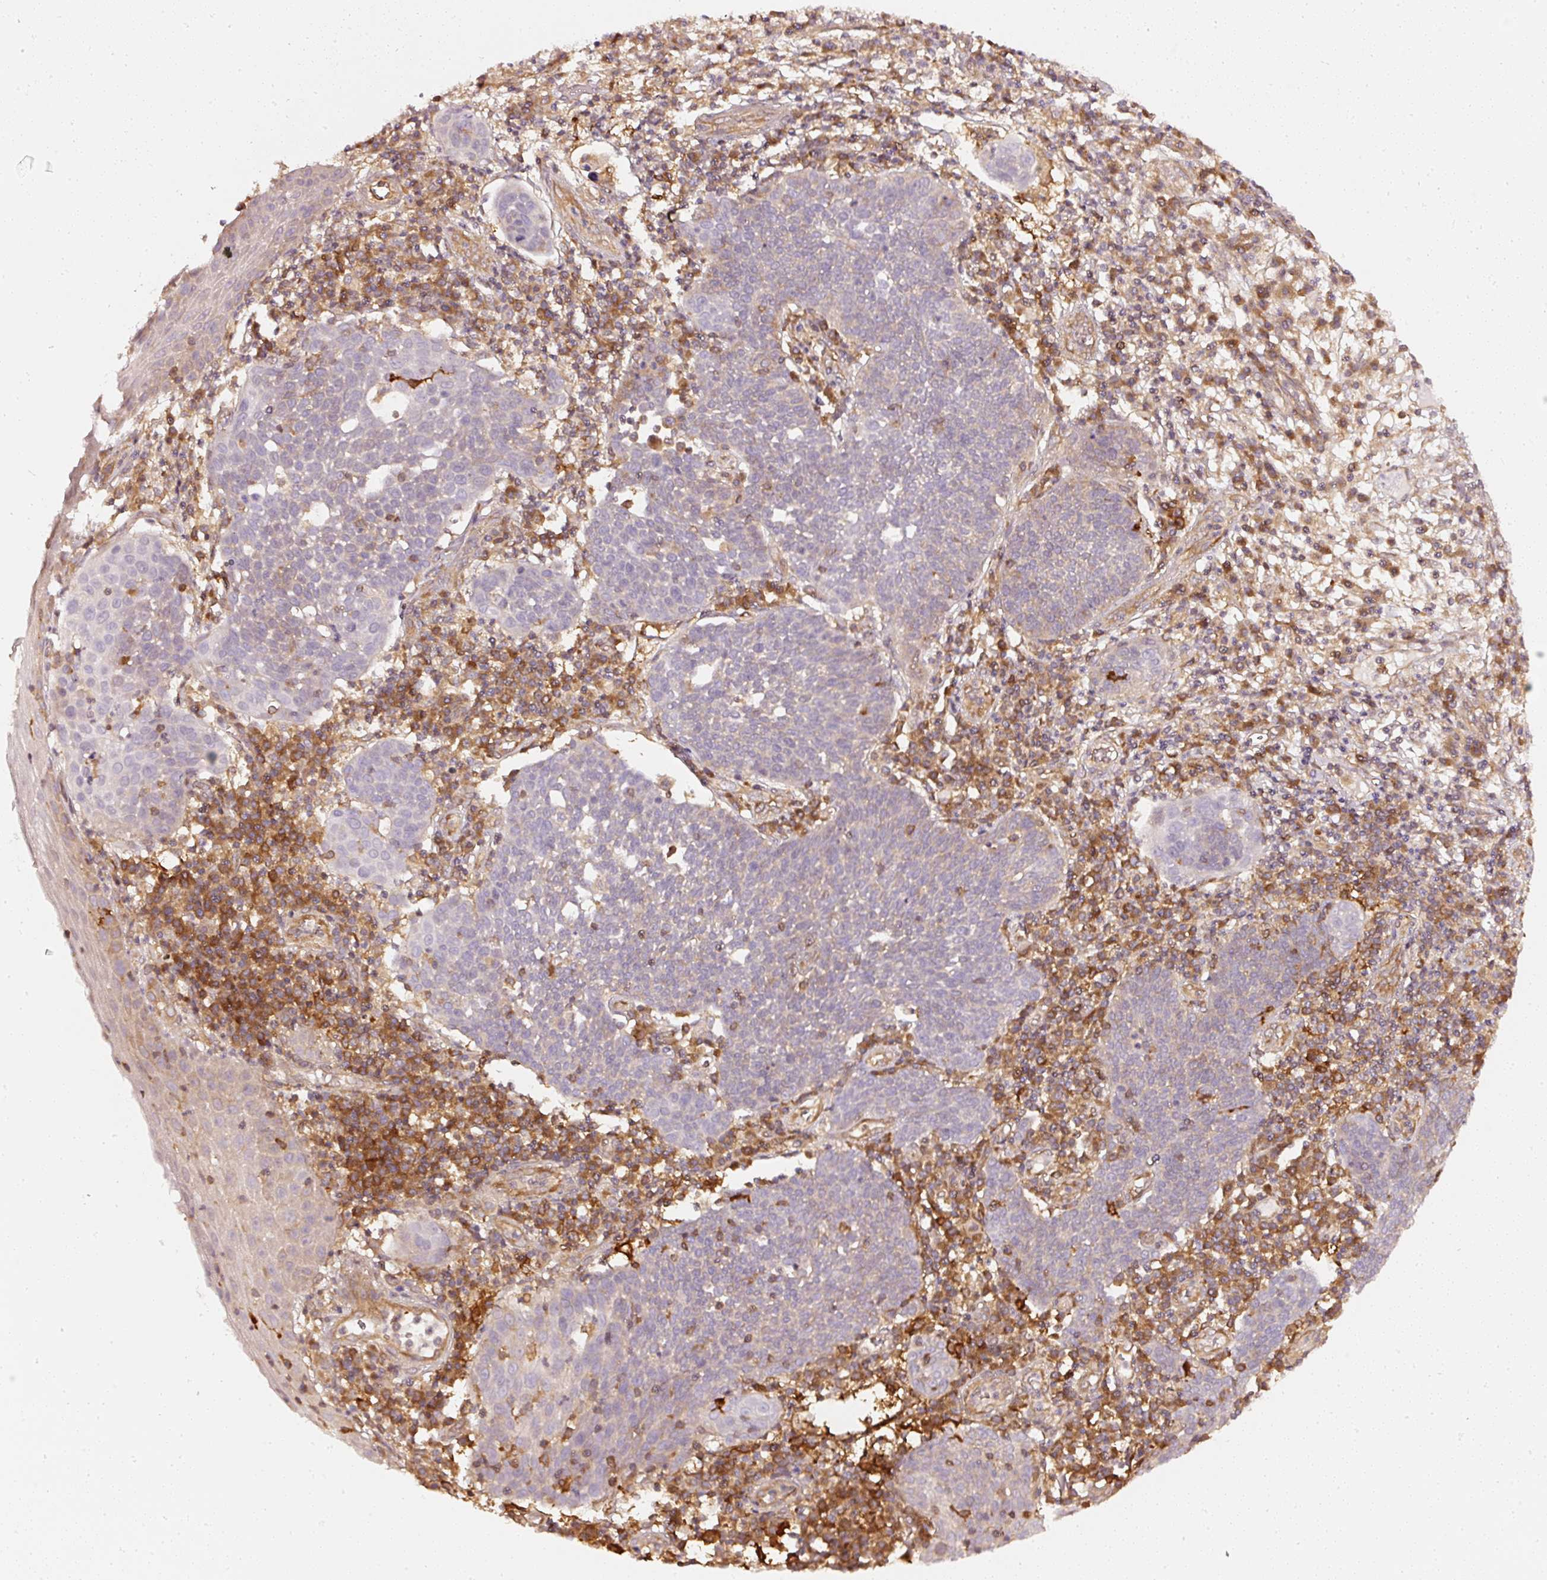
{"staining": {"intensity": "weak", "quantity": "<25%", "location": "cytoplasmic/membranous"}, "tissue": "cervical cancer", "cell_type": "Tumor cells", "image_type": "cancer", "snomed": [{"axis": "morphology", "description": "Squamous cell carcinoma, NOS"}, {"axis": "topography", "description": "Cervix"}], "caption": "Immunohistochemistry image of neoplastic tissue: cervical cancer (squamous cell carcinoma) stained with DAB (3,3'-diaminobenzidine) shows no significant protein positivity in tumor cells.", "gene": "ASMTL", "patient": {"sex": "female", "age": 34}}